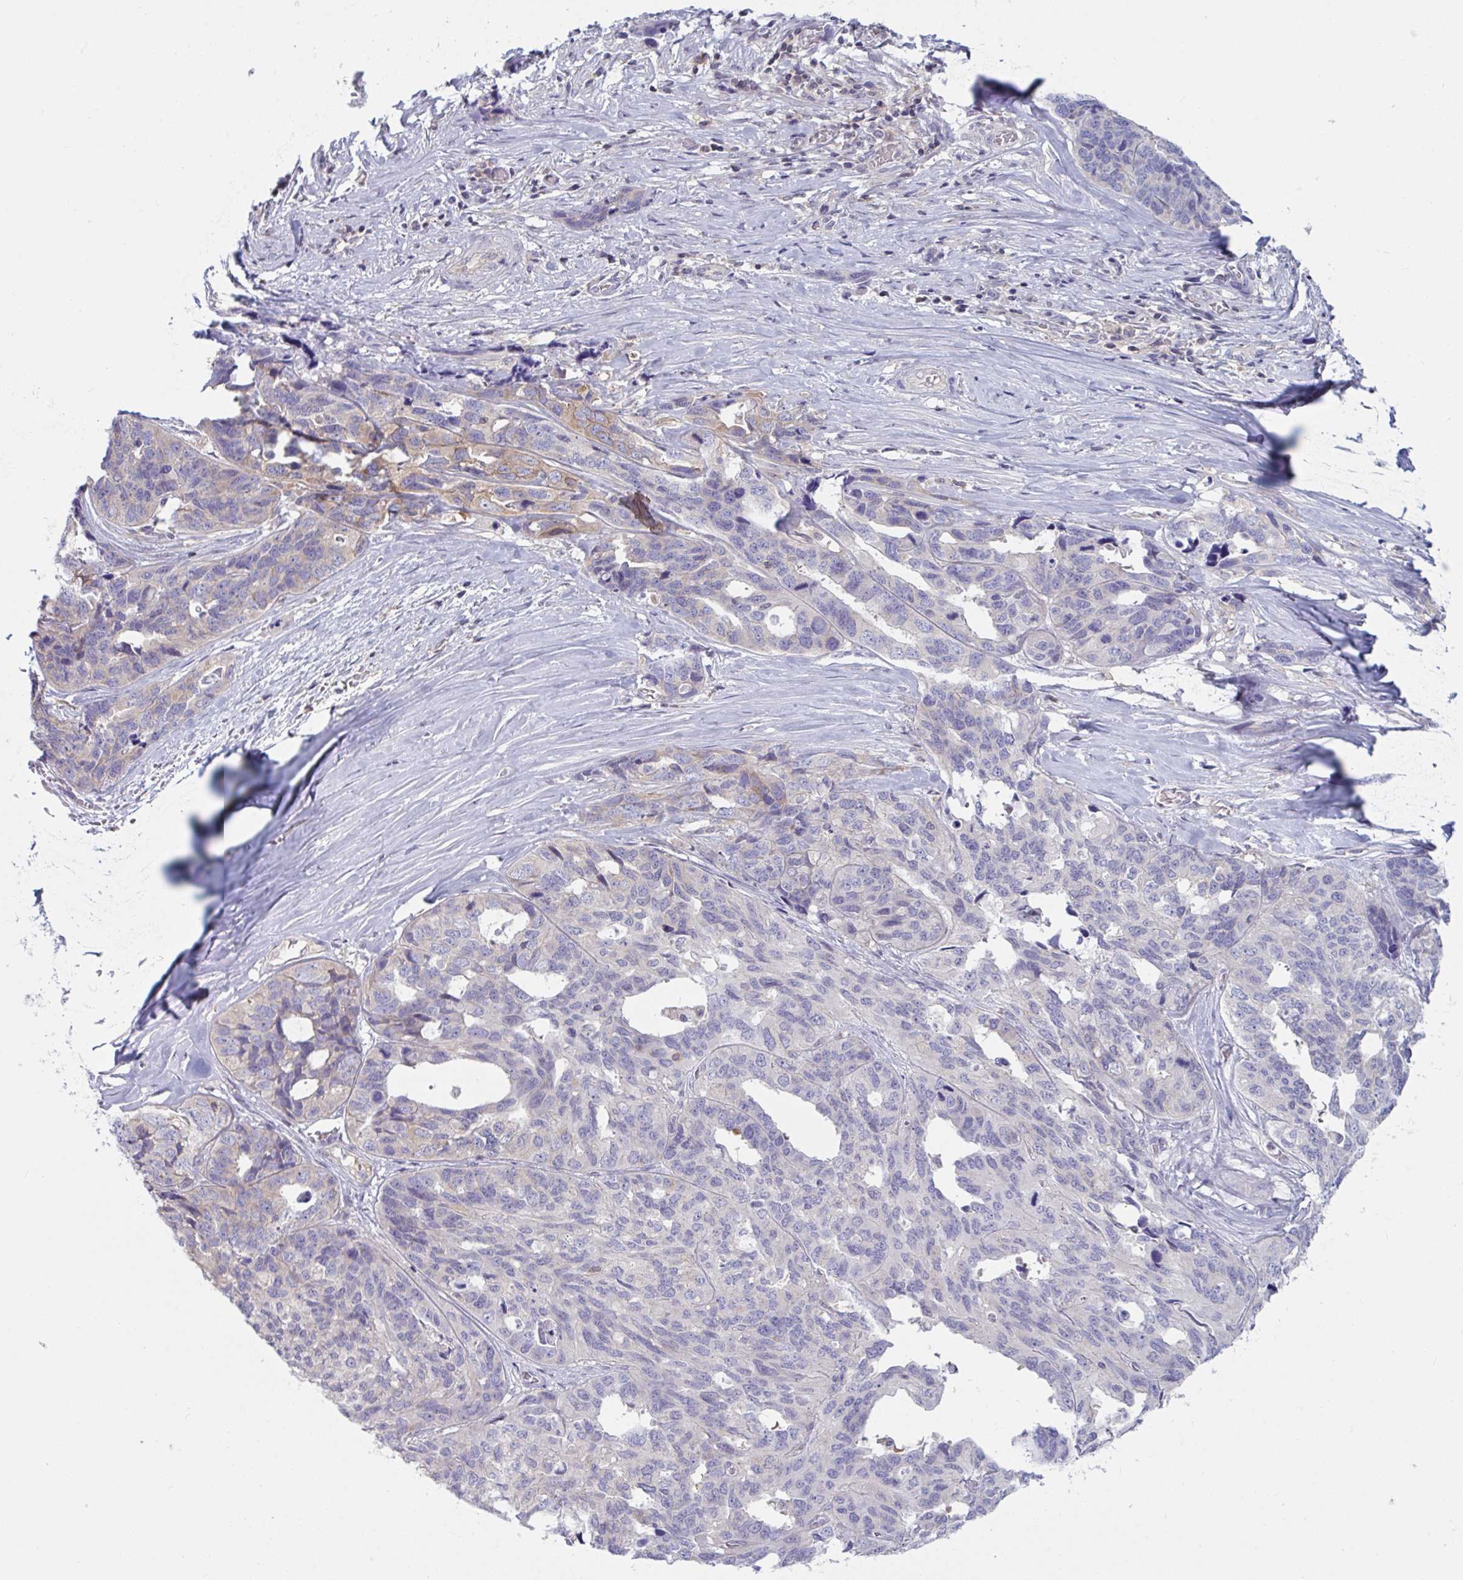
{"staining": {"intensity": "weak", "quantity": "<25%", "location": "cytoplasmic/membranous"}, "tissue": "ovarian cancer", "cell_type": "Tumor cells", "image_type": "cancer", "snomed": [{"axis": "morphology", "description": "Cystadenocarcinoma, serous, NOS"}, {"axis": "topography", "description": "Ovary"}], "caption": "DAB (3,3'-diaminobenzidine) immunohistochemical staining of serous cystadenocarcinoma (ovarian) reveals no significant expression in tumor cells.", "gene": "TANK", "patient": {"sex": "female", "age": 64}}